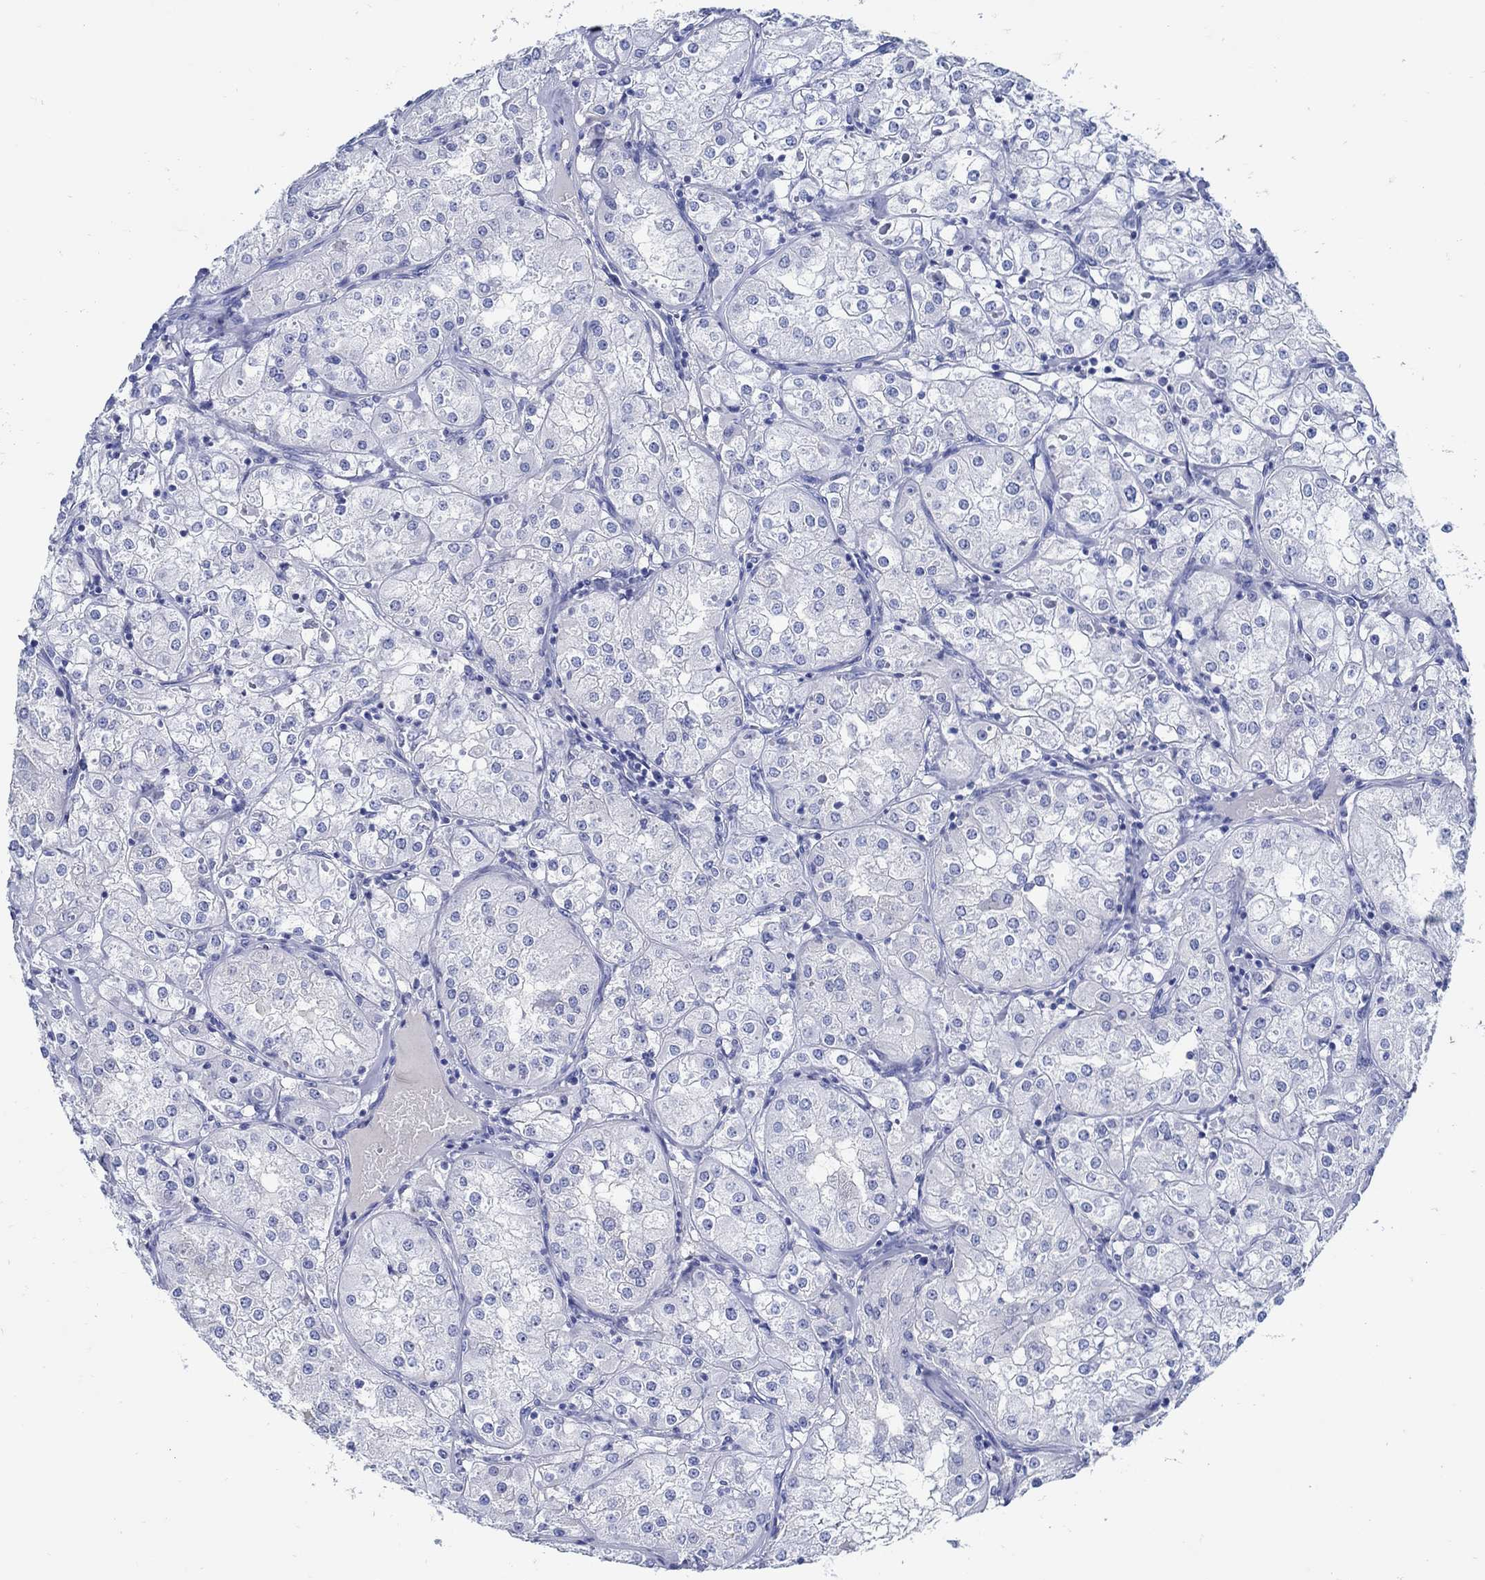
{"staining": {"intensity": "negative", "quantity": "none", "location": "none"}, "tissue": "renal cancer", "cell_type": "Tumor cells", "image_type": "cancer", "snomed": [{"axis": "morphology", "description": "Adenocarcinoma, NOS"}, {"axis": "topography", "description": "Kidney"}], "caption": "Renal cancer stained for a protein using immunohistochemistry shows no staining tumor cells.", "gene": "PAX9", "patient": {"sex": "male", "age": 77}}